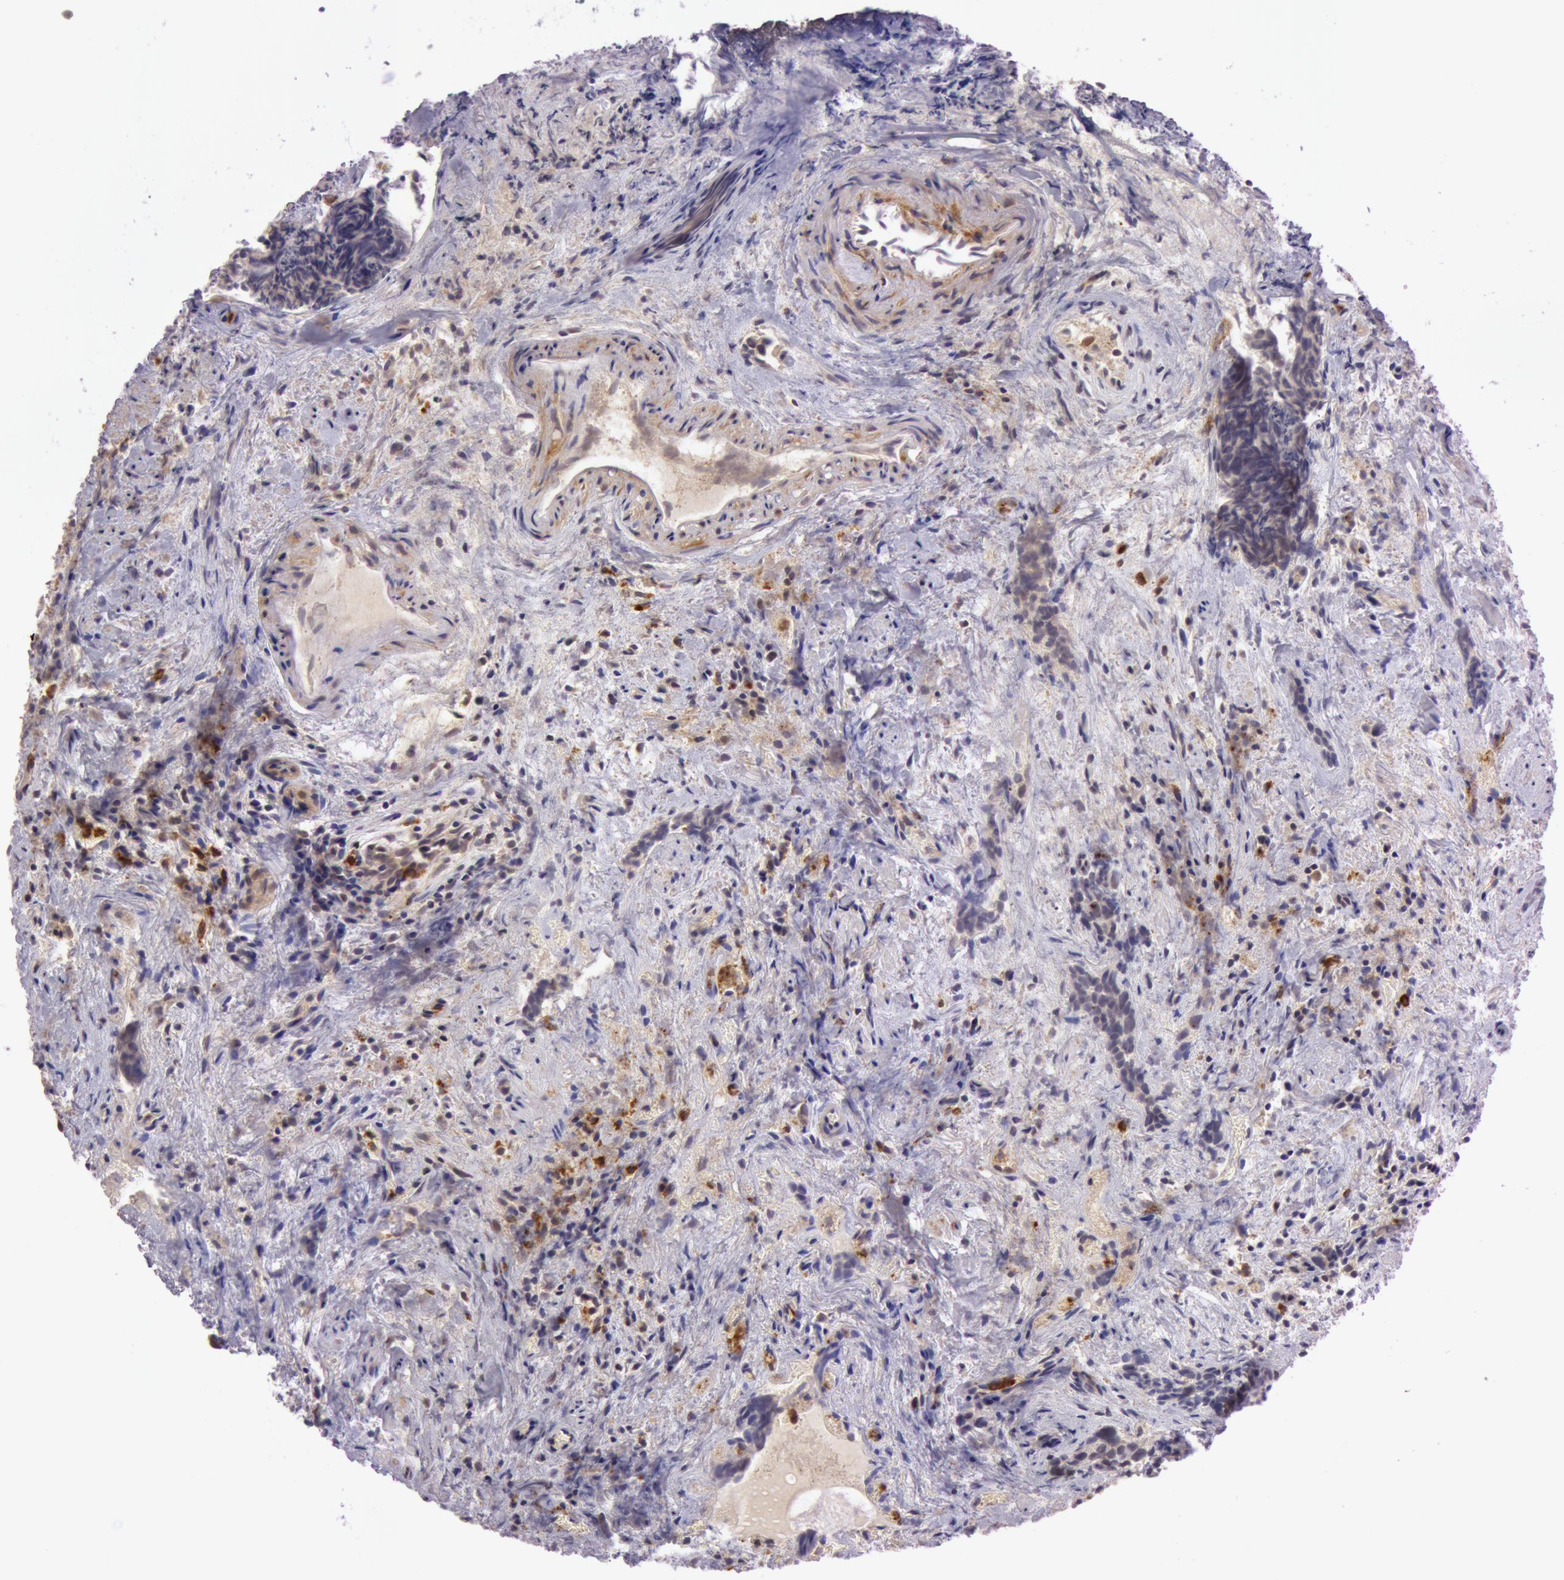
{"staining": {"intensity": "moderate", "quantity": ">75%", "location": "cytoplasmic/membranous"}, "tissue": "urothelial cancer", "cell_type": "Tumor cells", "image_type": "cancer", "snomed": [{"axis": "morphology", "description": "Urothelial carcinoma, High grade"}, {"axis": "topography", "description": "Urinary bladder"}], "caption": "A medium amount of moderate cytoplasmic/membranous staining is present in approximately >75% of tumor cells in urothelial cancer tissue.", "gene": "ATG2B", "patient": {"sex": "female", "age": 78}}